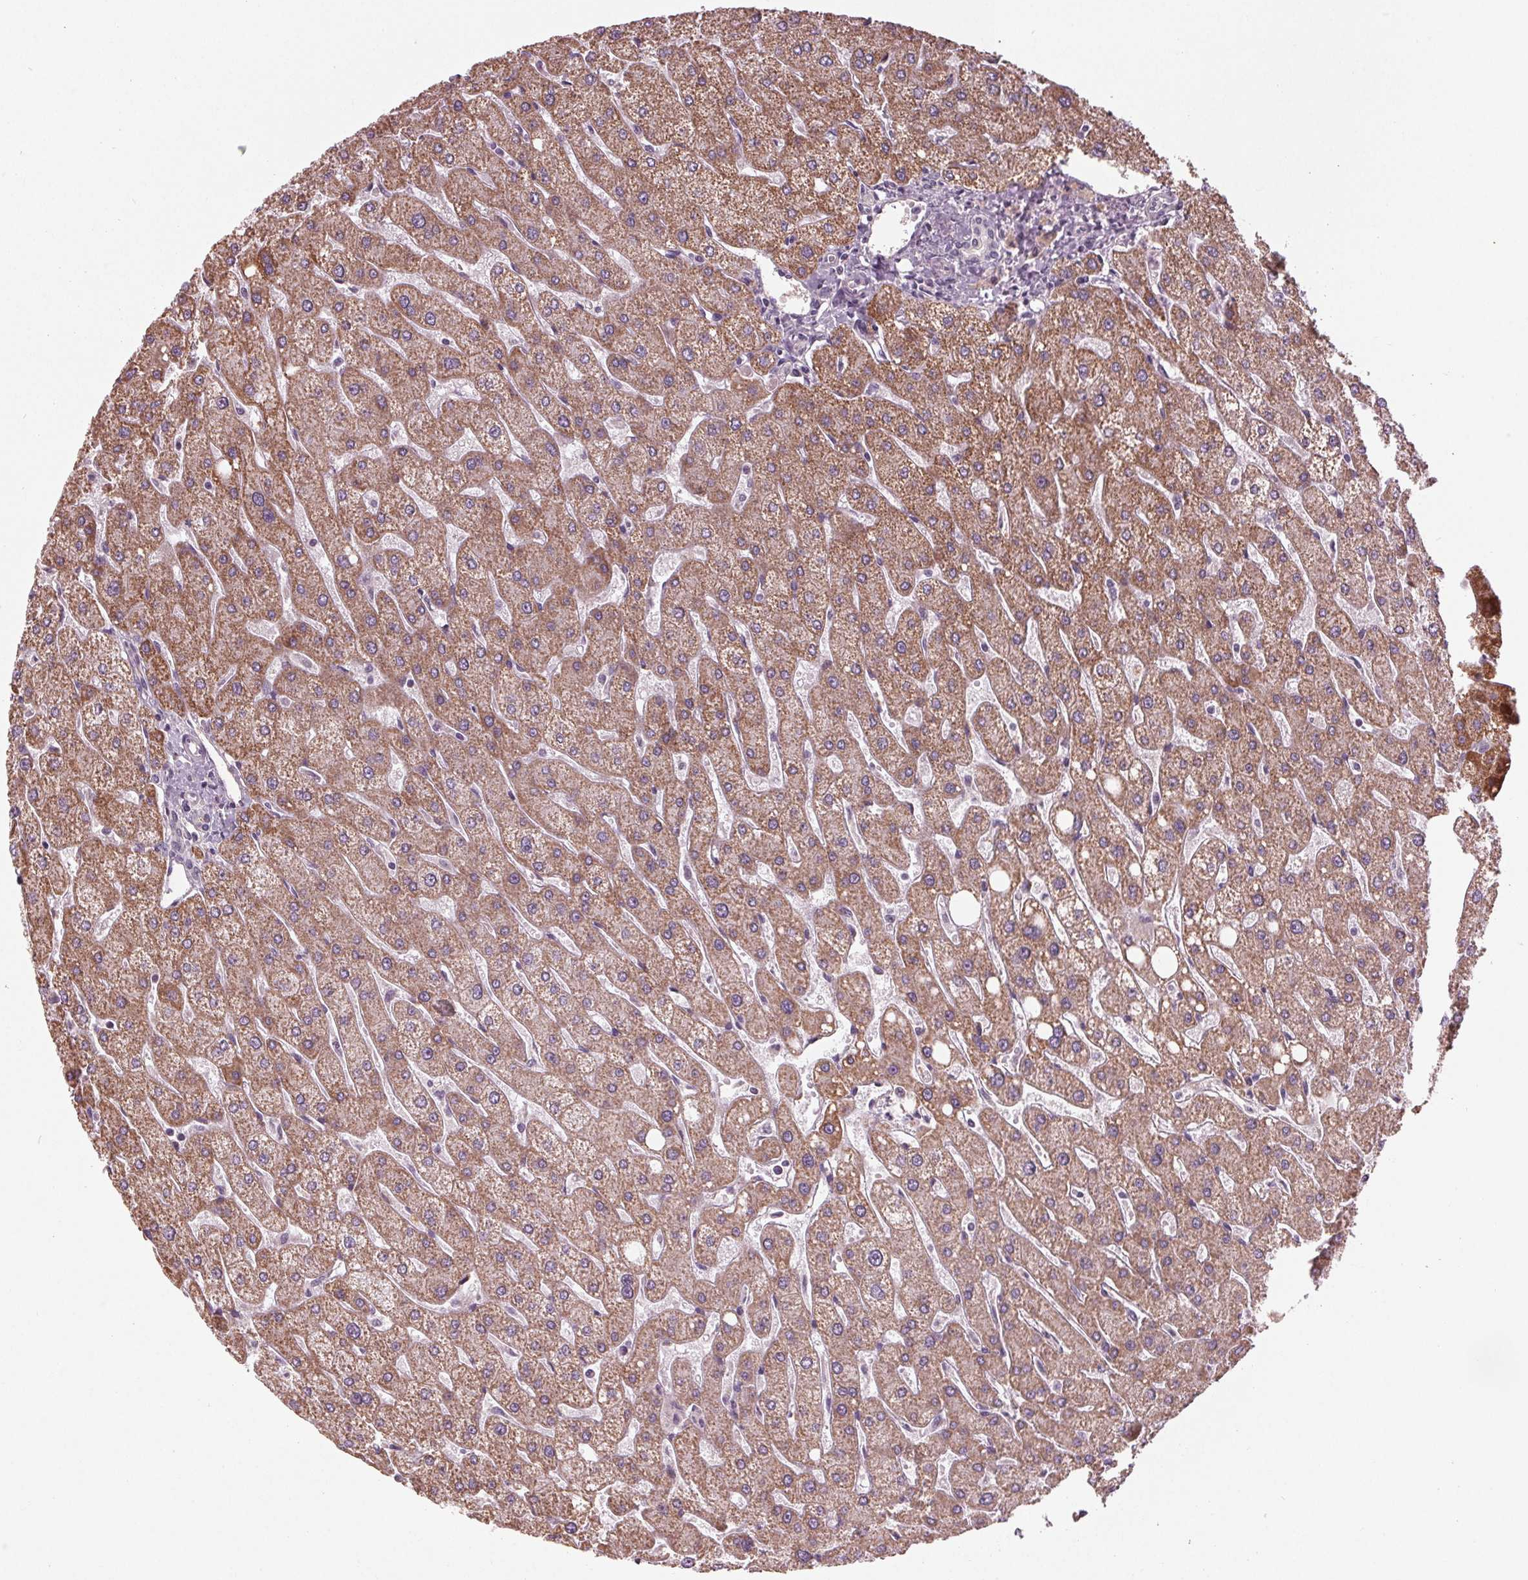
{"staining": {"intensity": "negative", "quantity": "none", "location": "none"}, "tissue": "liver", "cell_type": "Cholangiocytes", "image_type": "normal", "snomed": [{"axis": "morphology", "description": "Normal tissue, NOS"}, {"axis": "topography", "description": "Liver"}], "caption": "Histopathology image shows no significant protein staining in cholangiocytes of normal liver.", "gene": "ZNF605", "patient": {"sex": "male", "age": 67}}